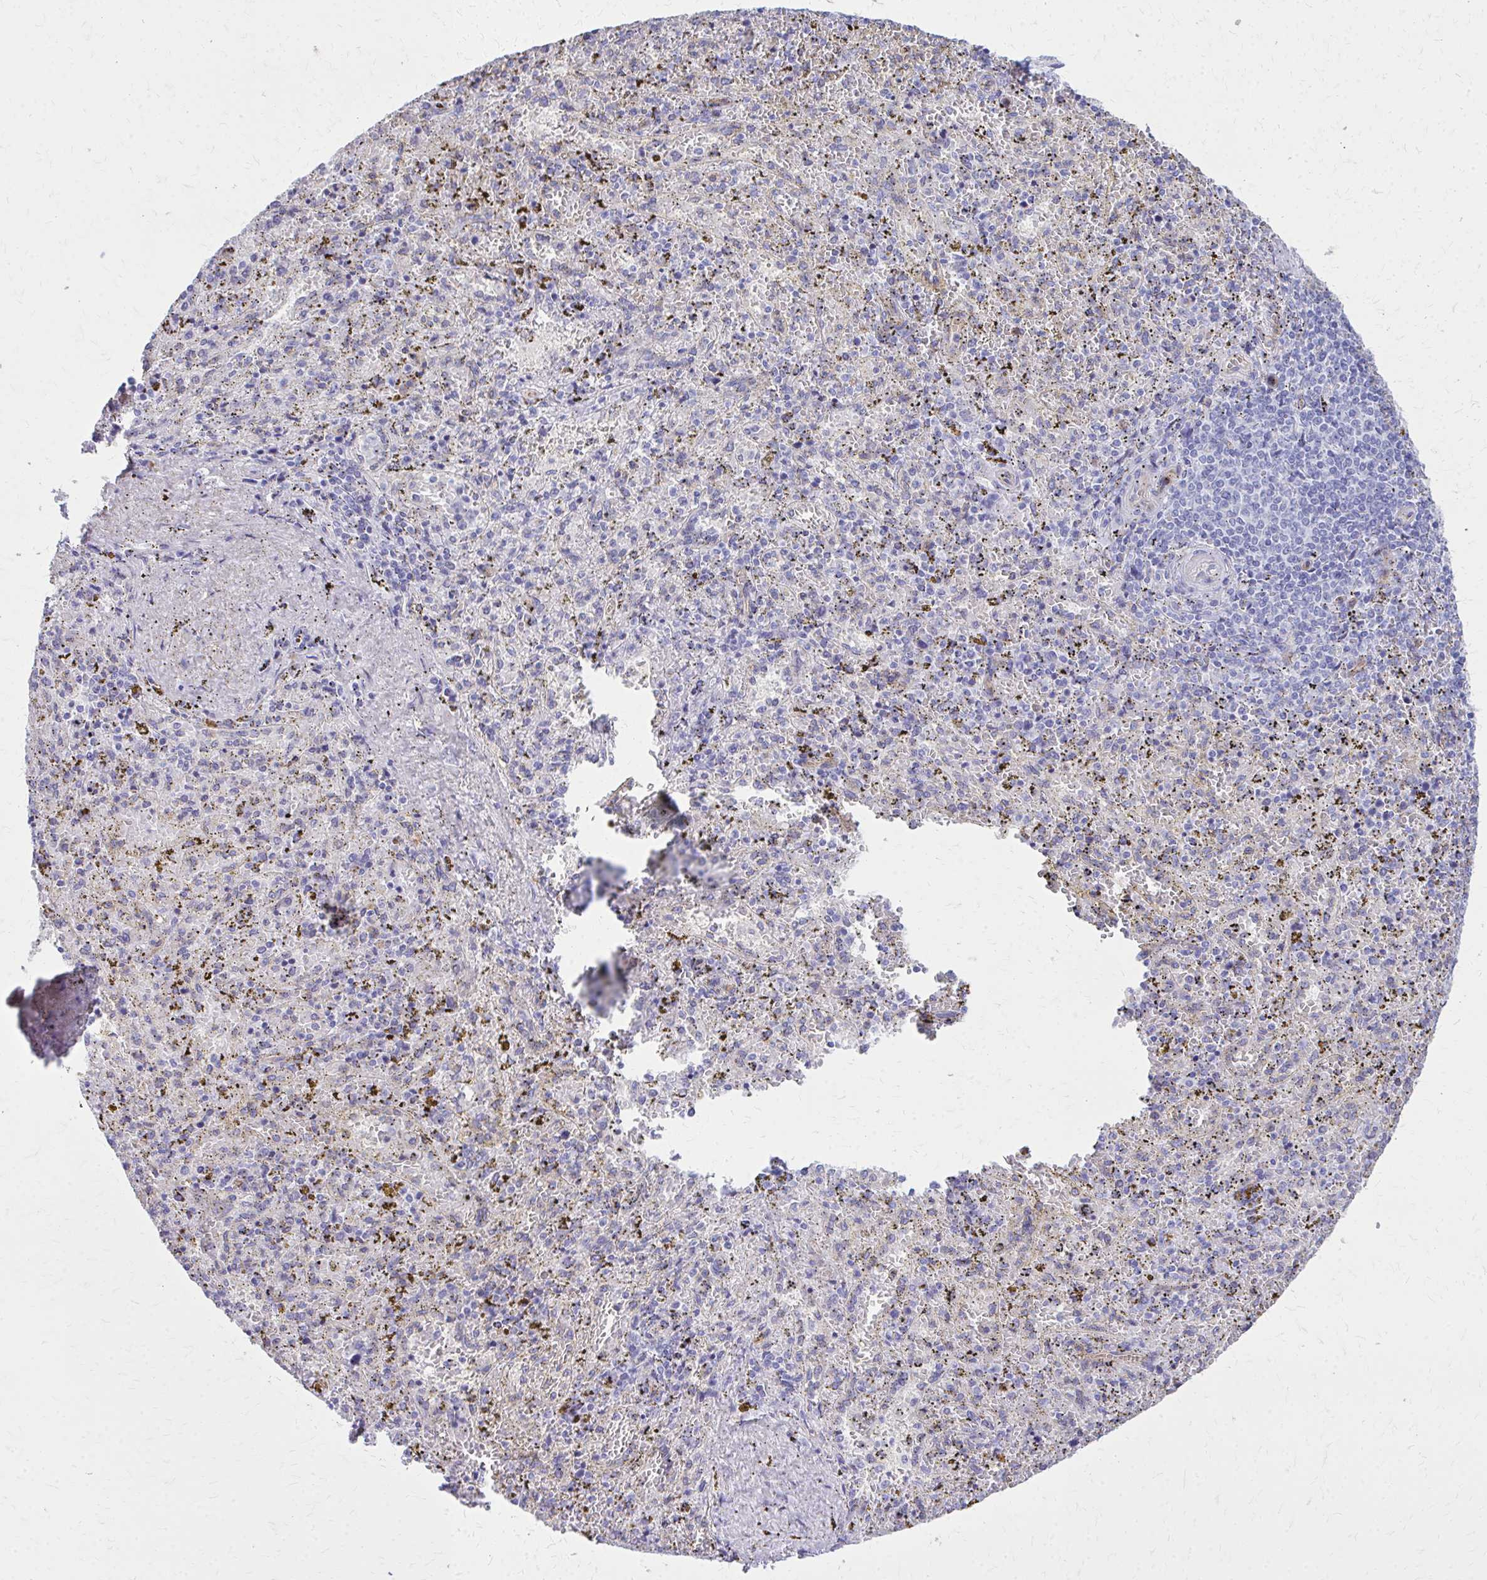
{"staining": {"intensity": "negative", "quantity": "none", "location": "none"}, "tissue": "spleen", "cell_type": "Cells in red pulp", "image_type": "normal", "snomed": [{"axis": "morphology", "description": "Normal tissue, NOS"}, {"axis": "topography", "description": "Spleen"}], "caption": "Immunohistochemistry histopathology image of benign spleen: spleen stained with DAB (3,3'-diaminobenzidine) shows no significant protein positivity in cells in red pulp.", "gene": "TPSG1", "patient": {"sex": "female", "age": 50}}